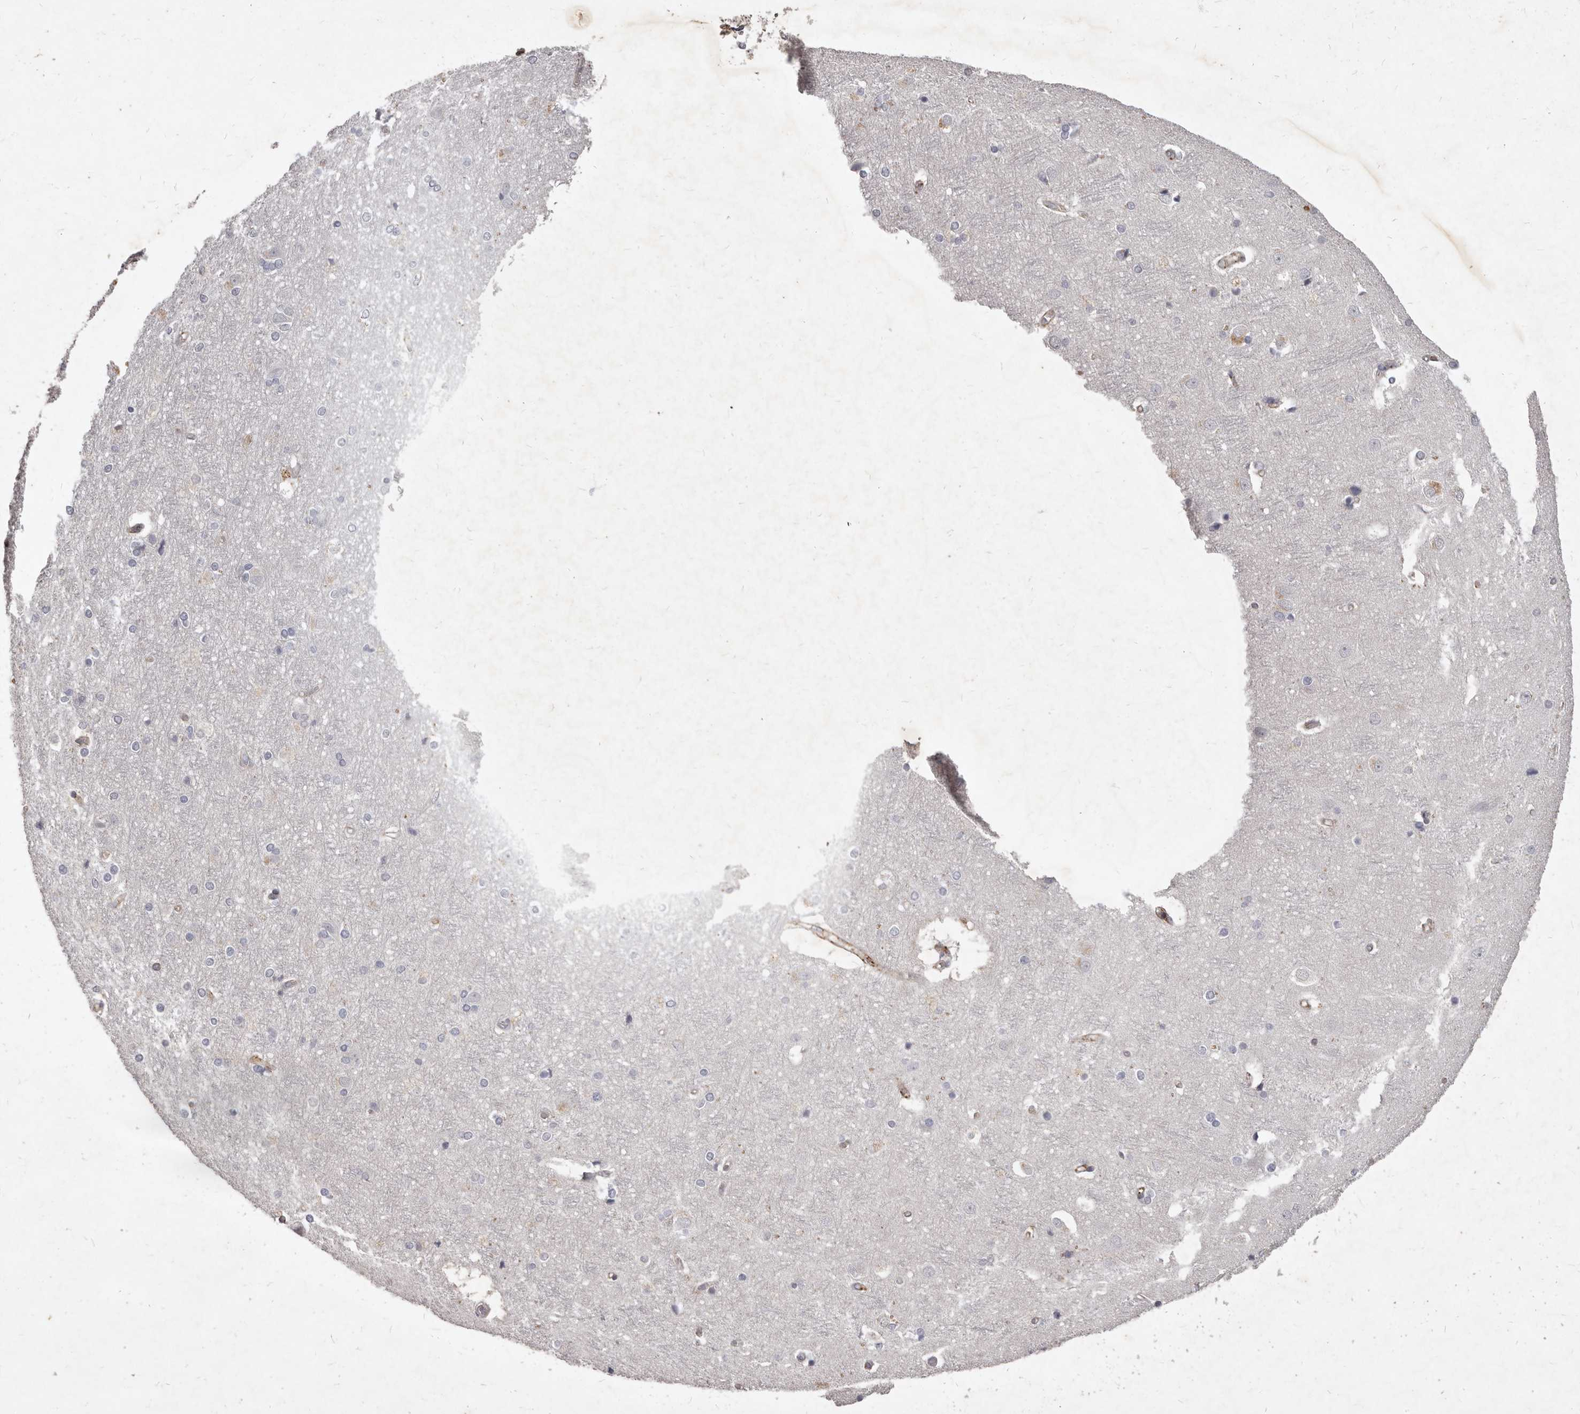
{"staining": {"intensity": "moderate", "quantity": "25%-75%", "location": "cytoplasmic/membranous"}, "tissue": "cerebral cortex", "cell_type": "Endothelial cells", "image_type": "normal", "snomed": [{"axis": "morphology", "description": "Normal tissue, NOS"}, {"axis": "topography", "description": "Cerebral cortex"}], "caption": "Moderate cytoplasmic/membranous protein positivity is appreciated in about 25%-75% of endothelial cells in cerebral cortex. (Stains: DAB in brown, nuclei in blue, Microscopy: brightfield microscopy at high magnification).", "gene": "GPRC5C", "patient": {"sex": "male", "age": 54}}